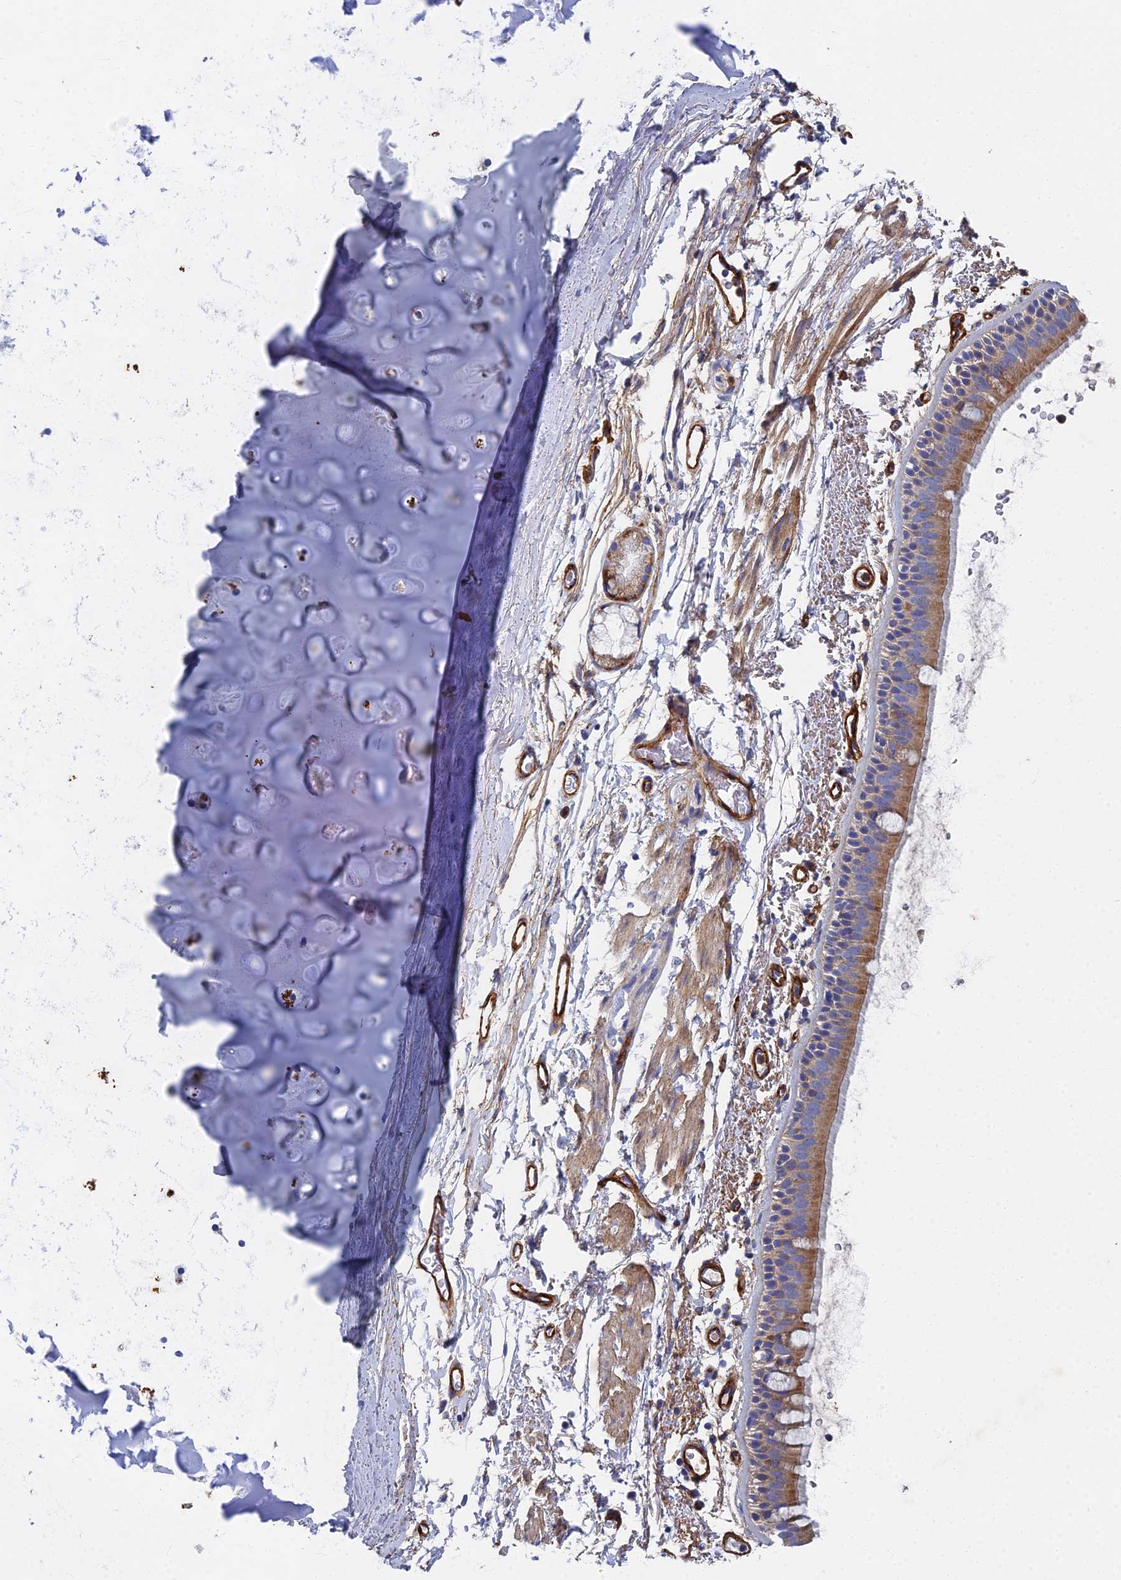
{"staining": {"intensity": "moderate", "quantity": "25%-75%", "location": "cytoplasmic/membranous"}, "tissue": "bronchus", "cell_type": "Respiratory epithelial cells", "image_type": "normal", "snomed": [{"axis": "morphology", "description": "Normal tissue, NOS"}, {"axis": "topography", "description": "Lymph node"}, {"axis": "topography", "description": "Bronchus"}], "caption": "The immunohistochemical stain highlights moderate cytoplasmic/membranous positivity in respiratory epithelial cells of benign bronchus. The protein is stained brown, and the nuclei are stained in blue (DAB IHC with brightfield microscopy, high magnification).", "gene": "RNASEK", "patient": {"sex": "female", "age": 70}}